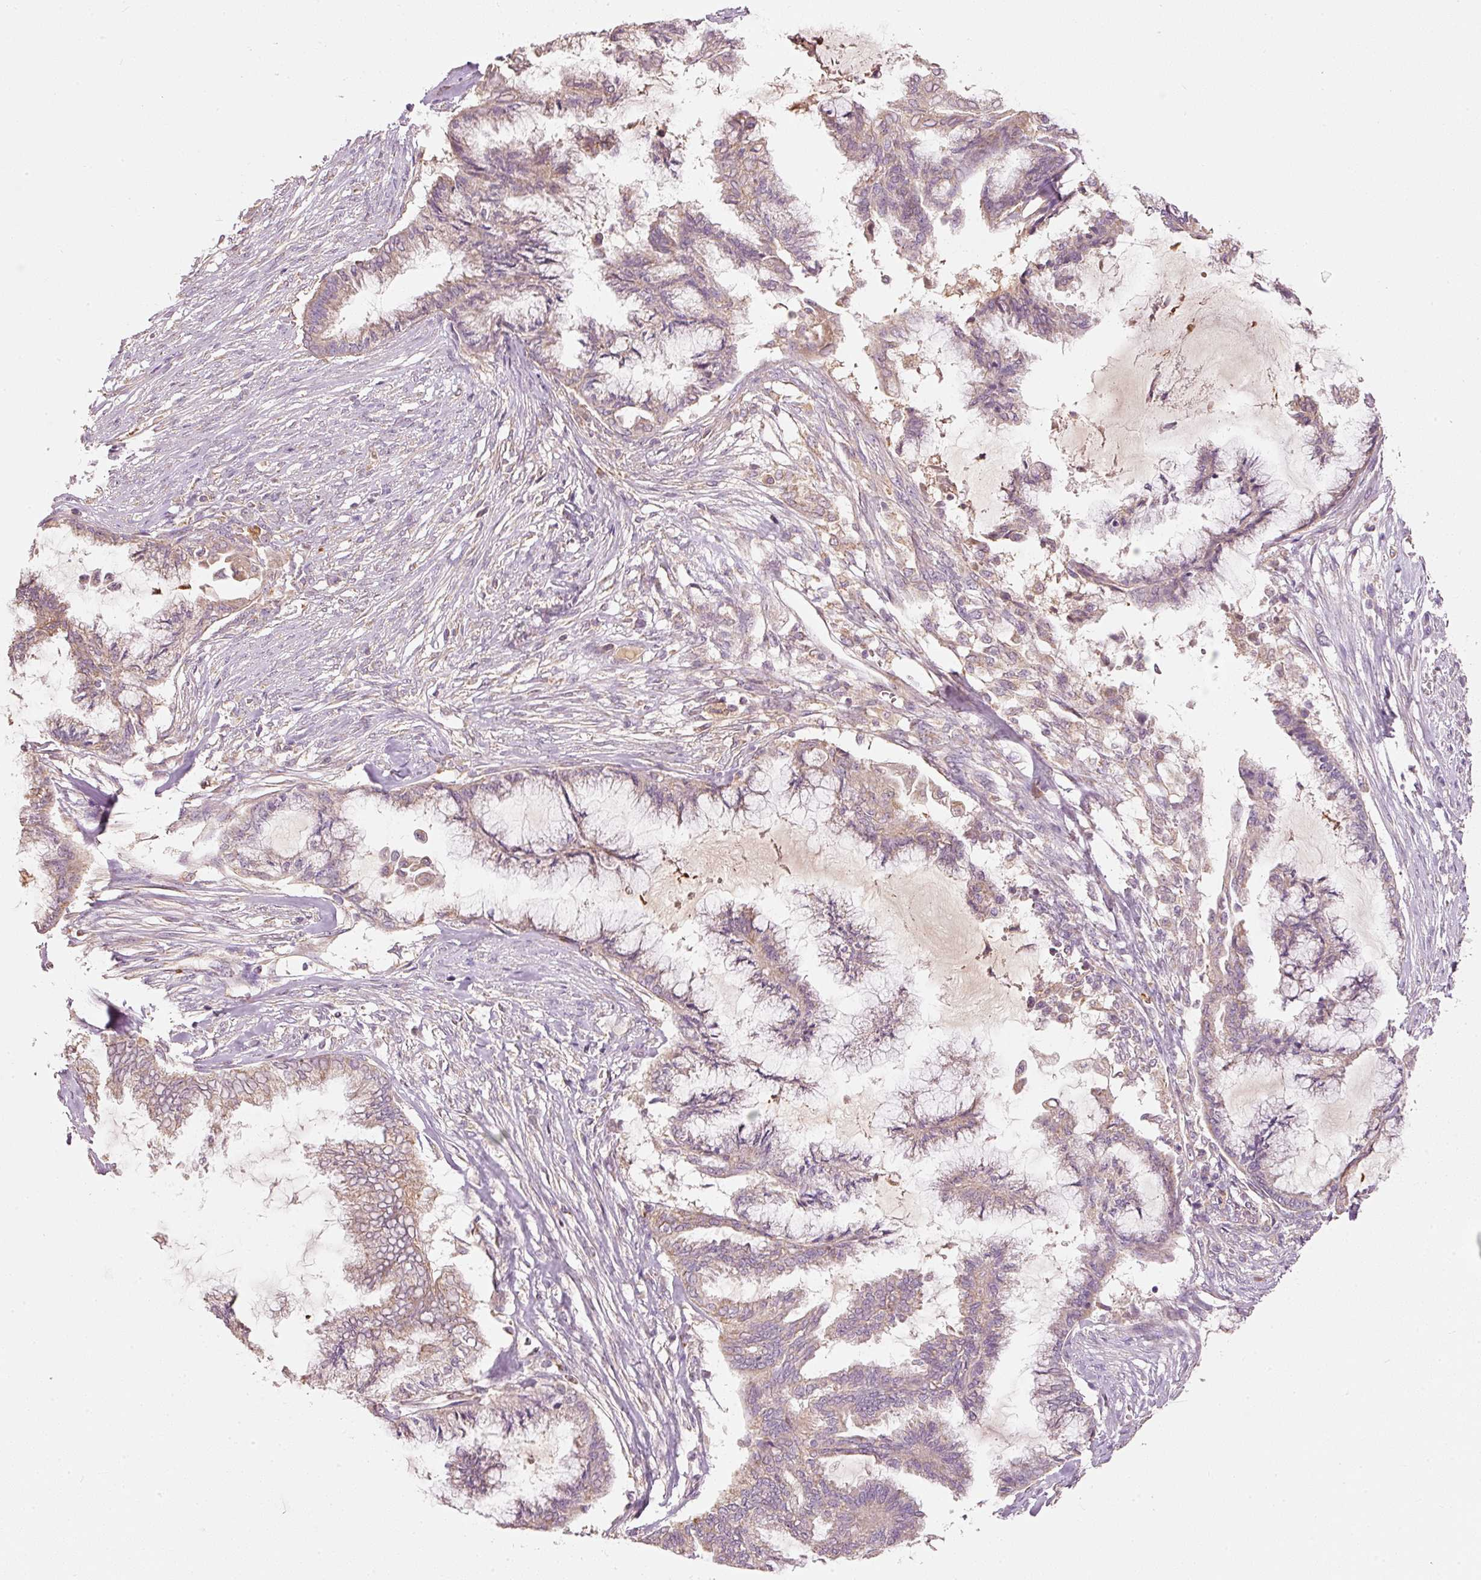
{"staining": {"intensity": "weak", "quantity": "25%-75%", "location": "cytoplasmic/membranous"}, "tissue": "endometrial cancer", "cell_type": "Tumor cells", "image_type": "cancer", "snomed": [{"axis": "morphology", "description": "Adenocarcinoma, NOS"}, {"axis": "topography", "description": "Endometrium"}], "caption": "An immunohistochemistry image of neoplastic tissue is shown. Protein staining in brown highlights weak cytoplasmic/membranous positivity in endometrial cancer within tumor cells. (Stains: DAB (3,3'-diaminobenzidine) in brown, nuclei in blue, Microscopy: brightfield microscopy at high magnification).", "gene": "PSENEN", "patient": {"sex": "female", "age": 86}}